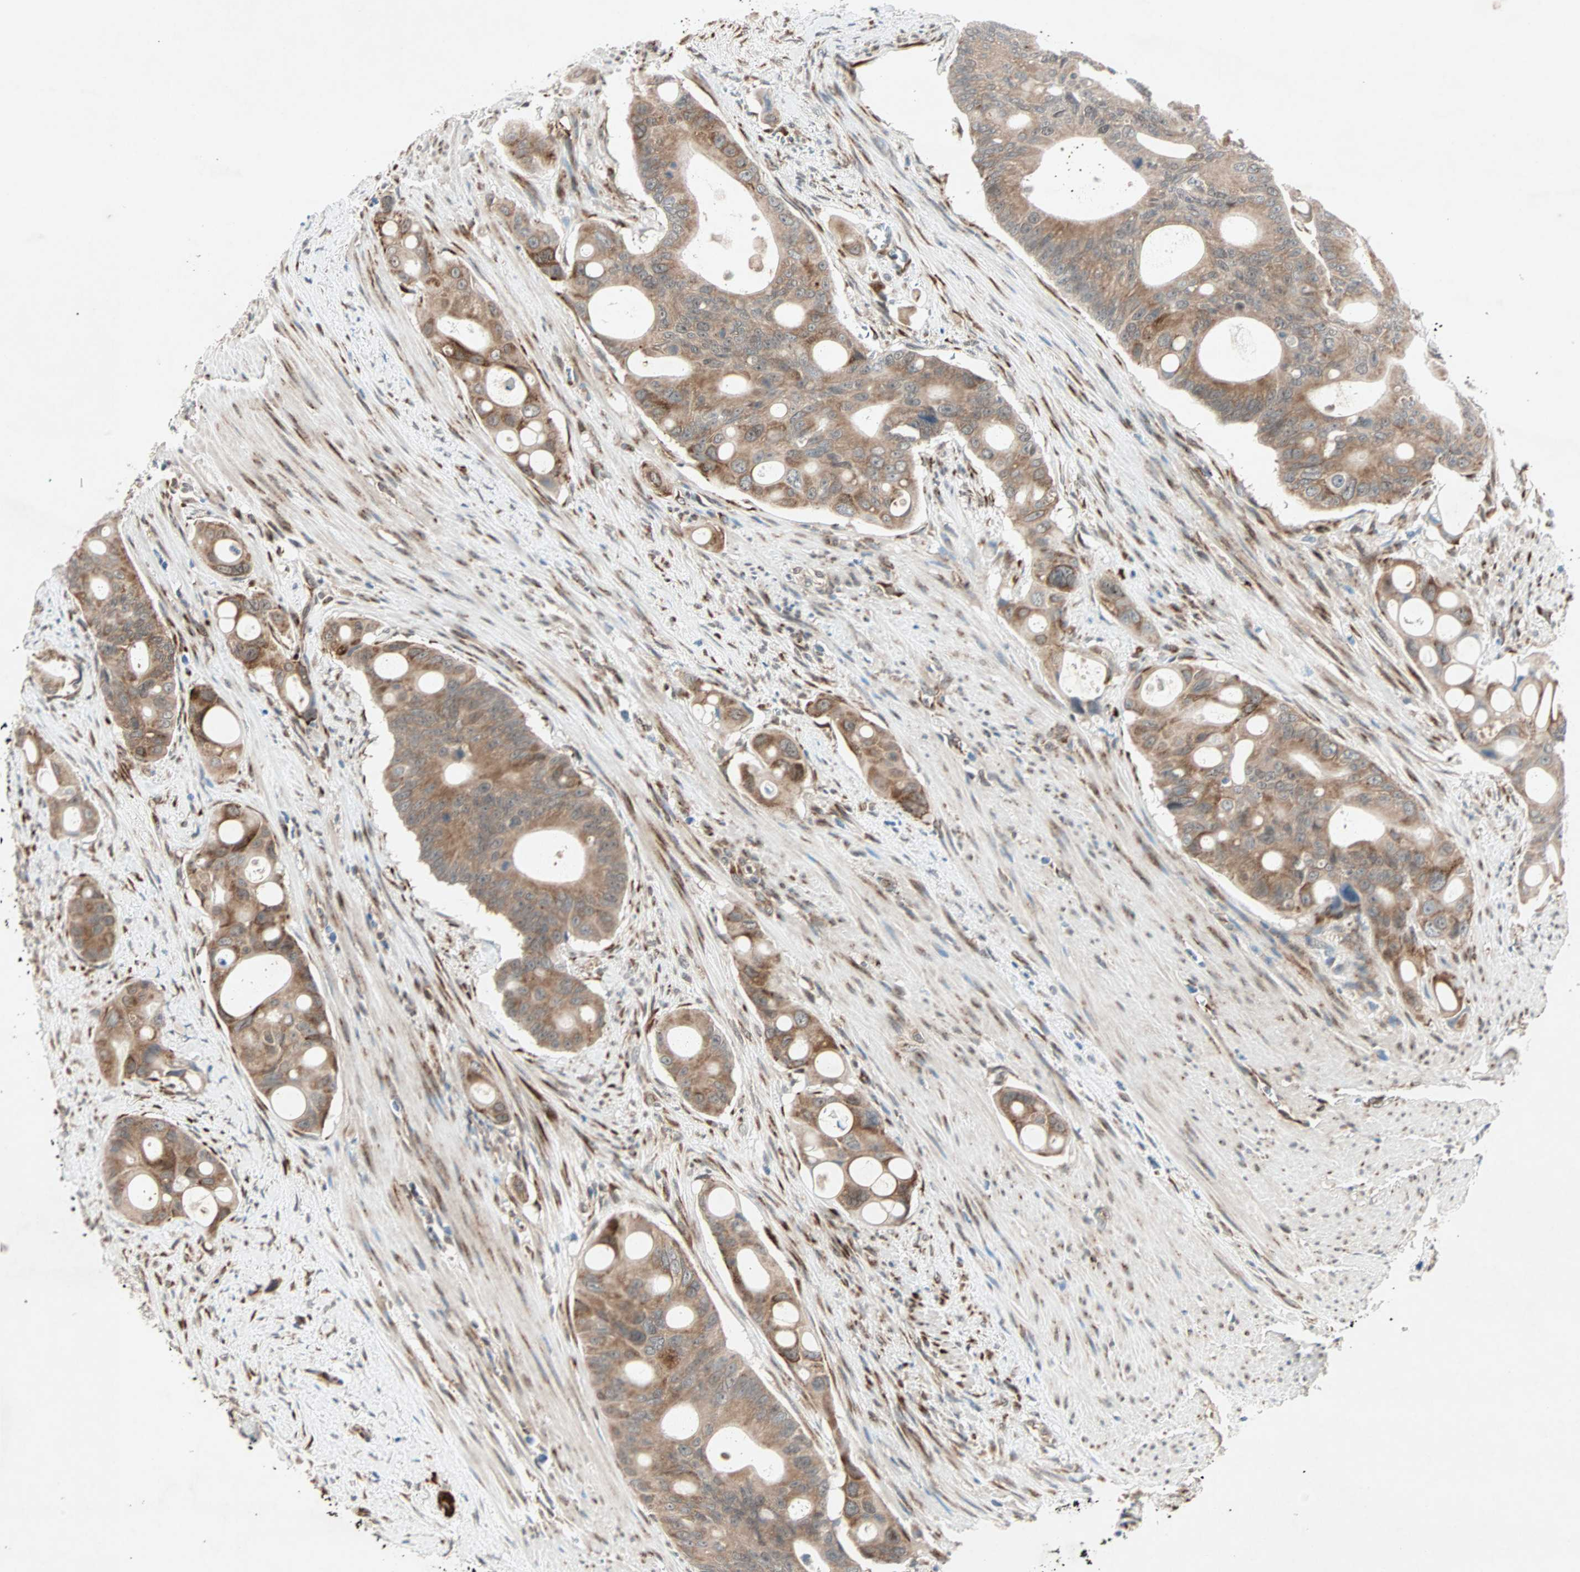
{"staining": {"intensity": "moderate", "quantity": ">75%", "location": "cytoplasmic/membranous"}, "tissue": "colorectal cancer", "cell_type": "Tumor cells", "image_type": "cancer", "snomed": [{"axis": "morphology", "description": "Adenocarcinoma, NOS"}, {"axis": "topography", "description": "Colon"}], "caption": "High-magnification brightfield microscopy of colorectal cancer stained with DAB (brown) and counterstained with hematoxylin (blue). tumor cells exhibit moderate cytoplasmic/membranous positivity is seen in approximately>75% of cells. The staining was performed using DAB, with brown indicating positive protein expression. Nuclei are stained blue with hematoxylin.", "gene": "ZNF37A", "patient": {"sex": "female", "age": 57}}